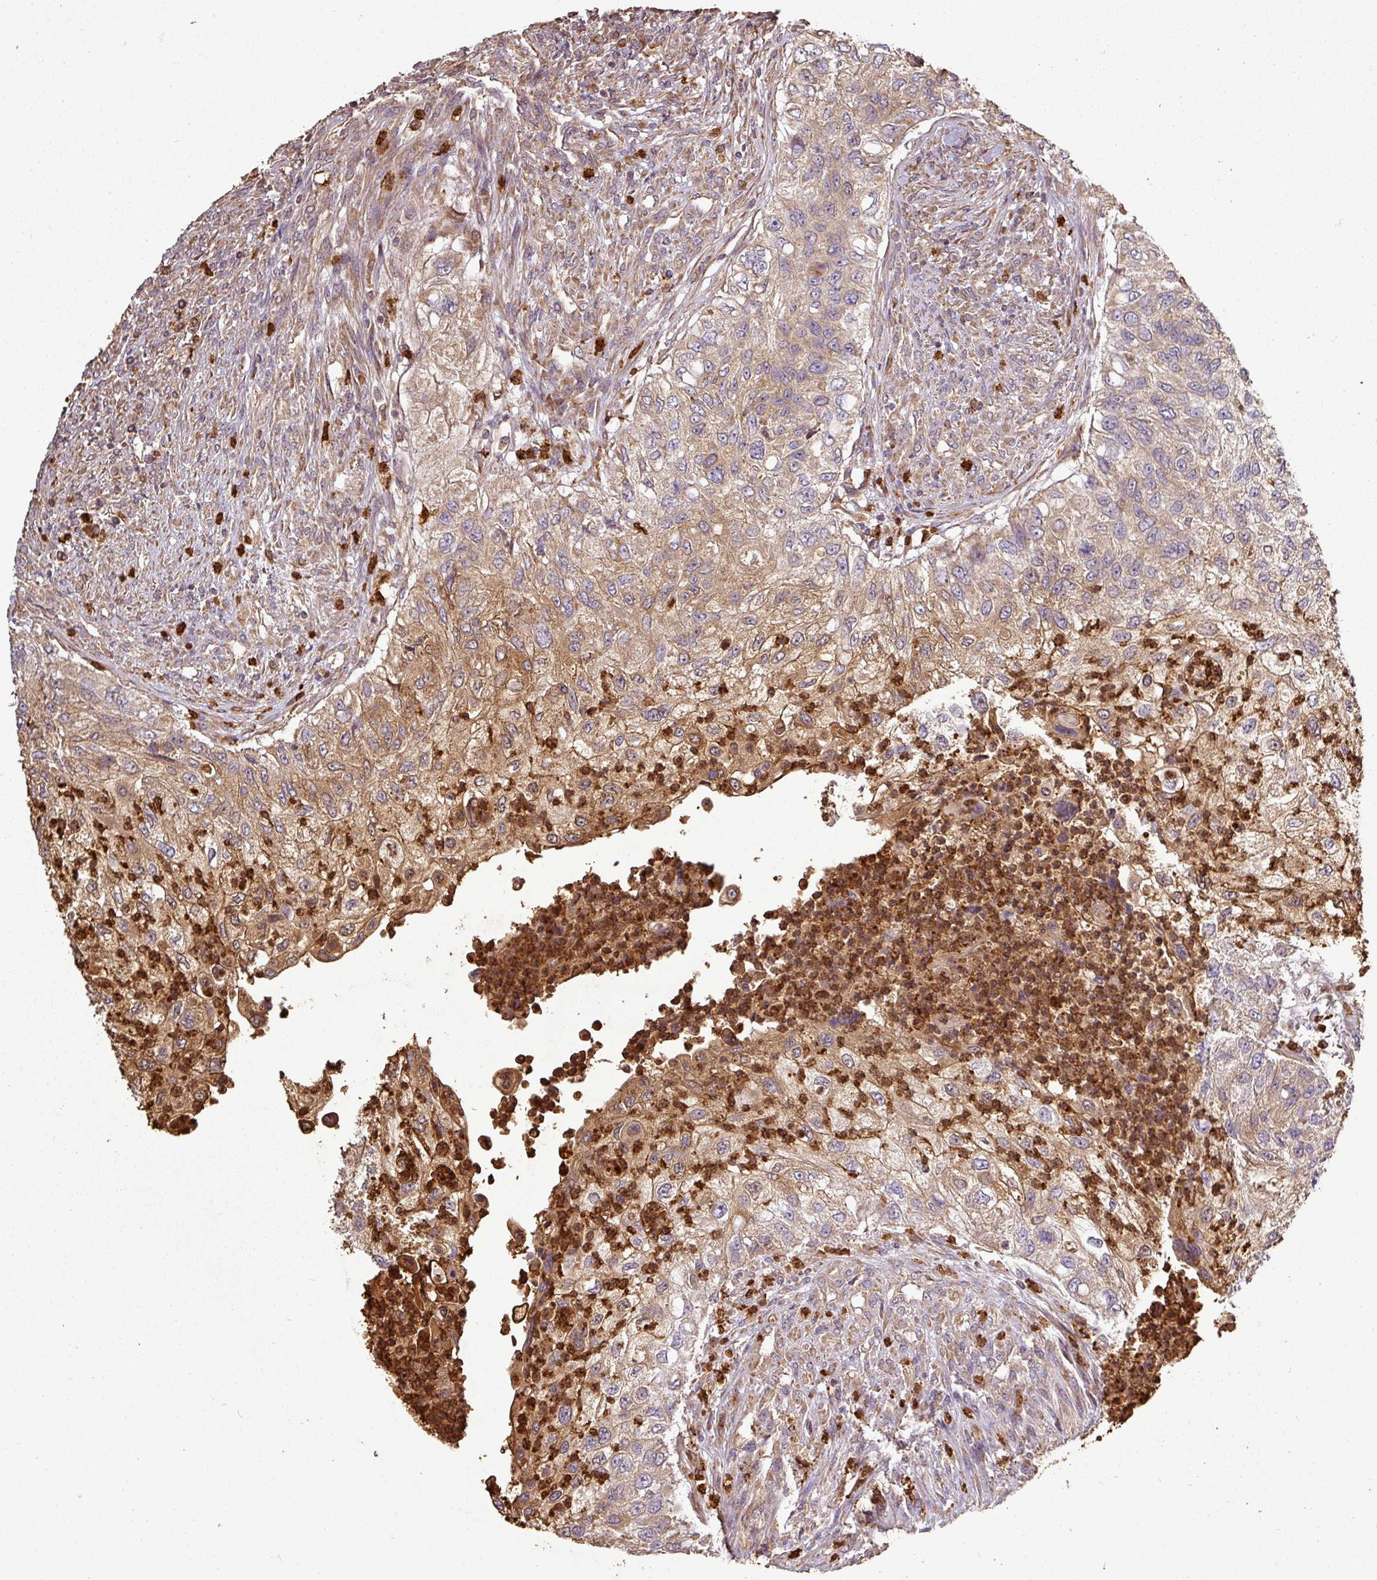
{"staining": {"intensity": "weak", "quantity": ">75%", "location": "cytoplasmic/membranous"}, "tissue": "urothelial cancer", "cell_type": "Tumor cells", "image_type": "cancer", "snomed": [{"axis": "morphology", "description": "Urothelial carcinoma, High grade"}, {"axis": "topography", "description": "Urinary bladder"}], "caption": "Urothelial cancer stained with DAB (3,3'-diaminobenzidine) immunohistochemistry (IHC) exhibits low levels of weak cytoplasmic/membranous expression in approximately >75% of tumor cells.", "gene": "PLEKHM1", "patient": {"sex": "female", "age": 60}}